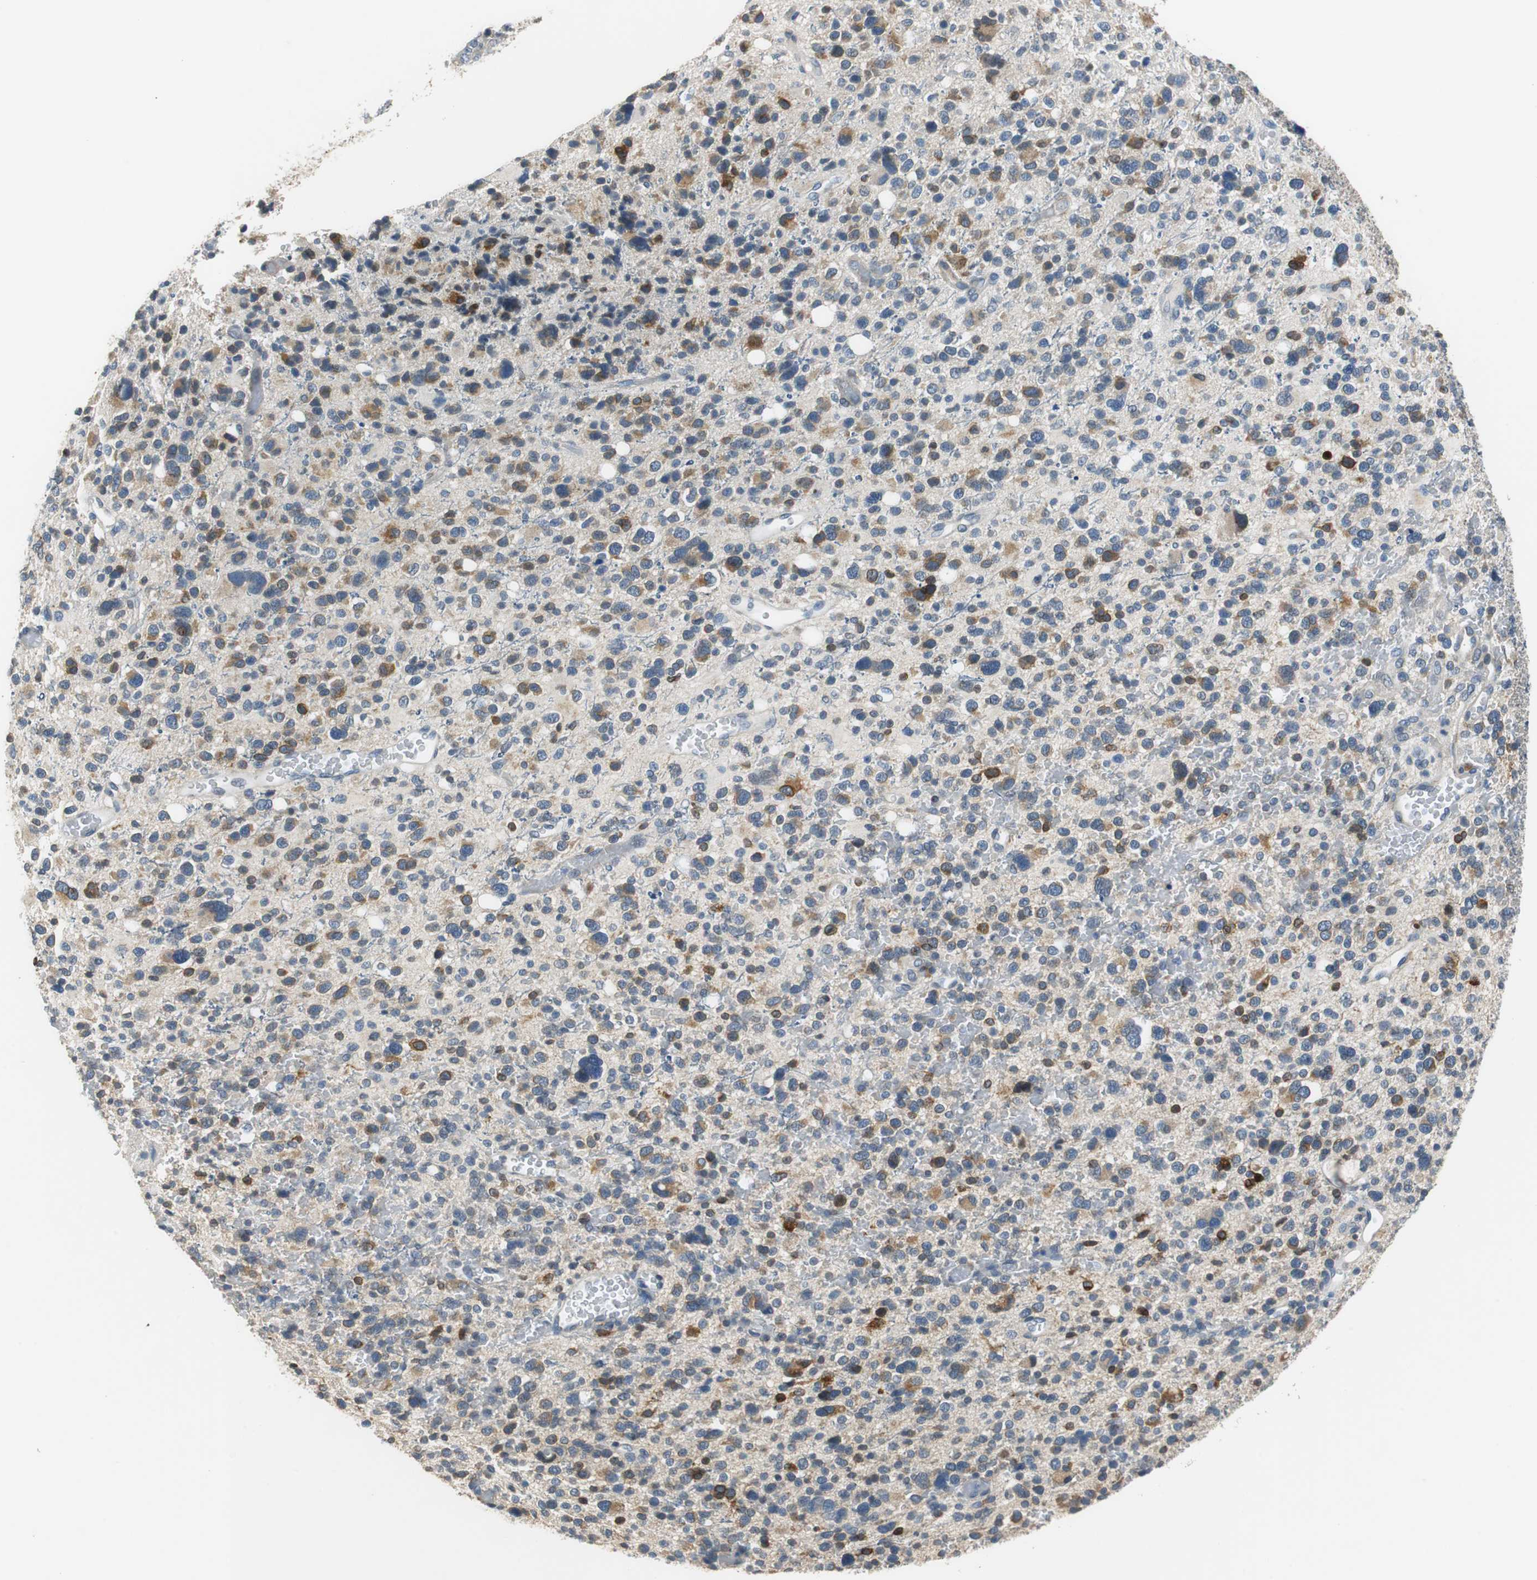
{"staining": {"intensity": "strong", "quantity": "<25%", "location": "cytoplasmic/membranous"}, "tissue": "glioma", "cell_type": "Tumor cells", "image_type": "cancer", "snomed": [{"axis": "morphology", "description": "Glioma, malignant, High grade"}, {"axis": "topography", "description": "Brain"}], "caption": "A brown stain labels strong cytoplasmic/membranous staining of a protein in glioma tumor cells.", "gene": "FADS2", "patient": {"sex": "male", "age": 48}}